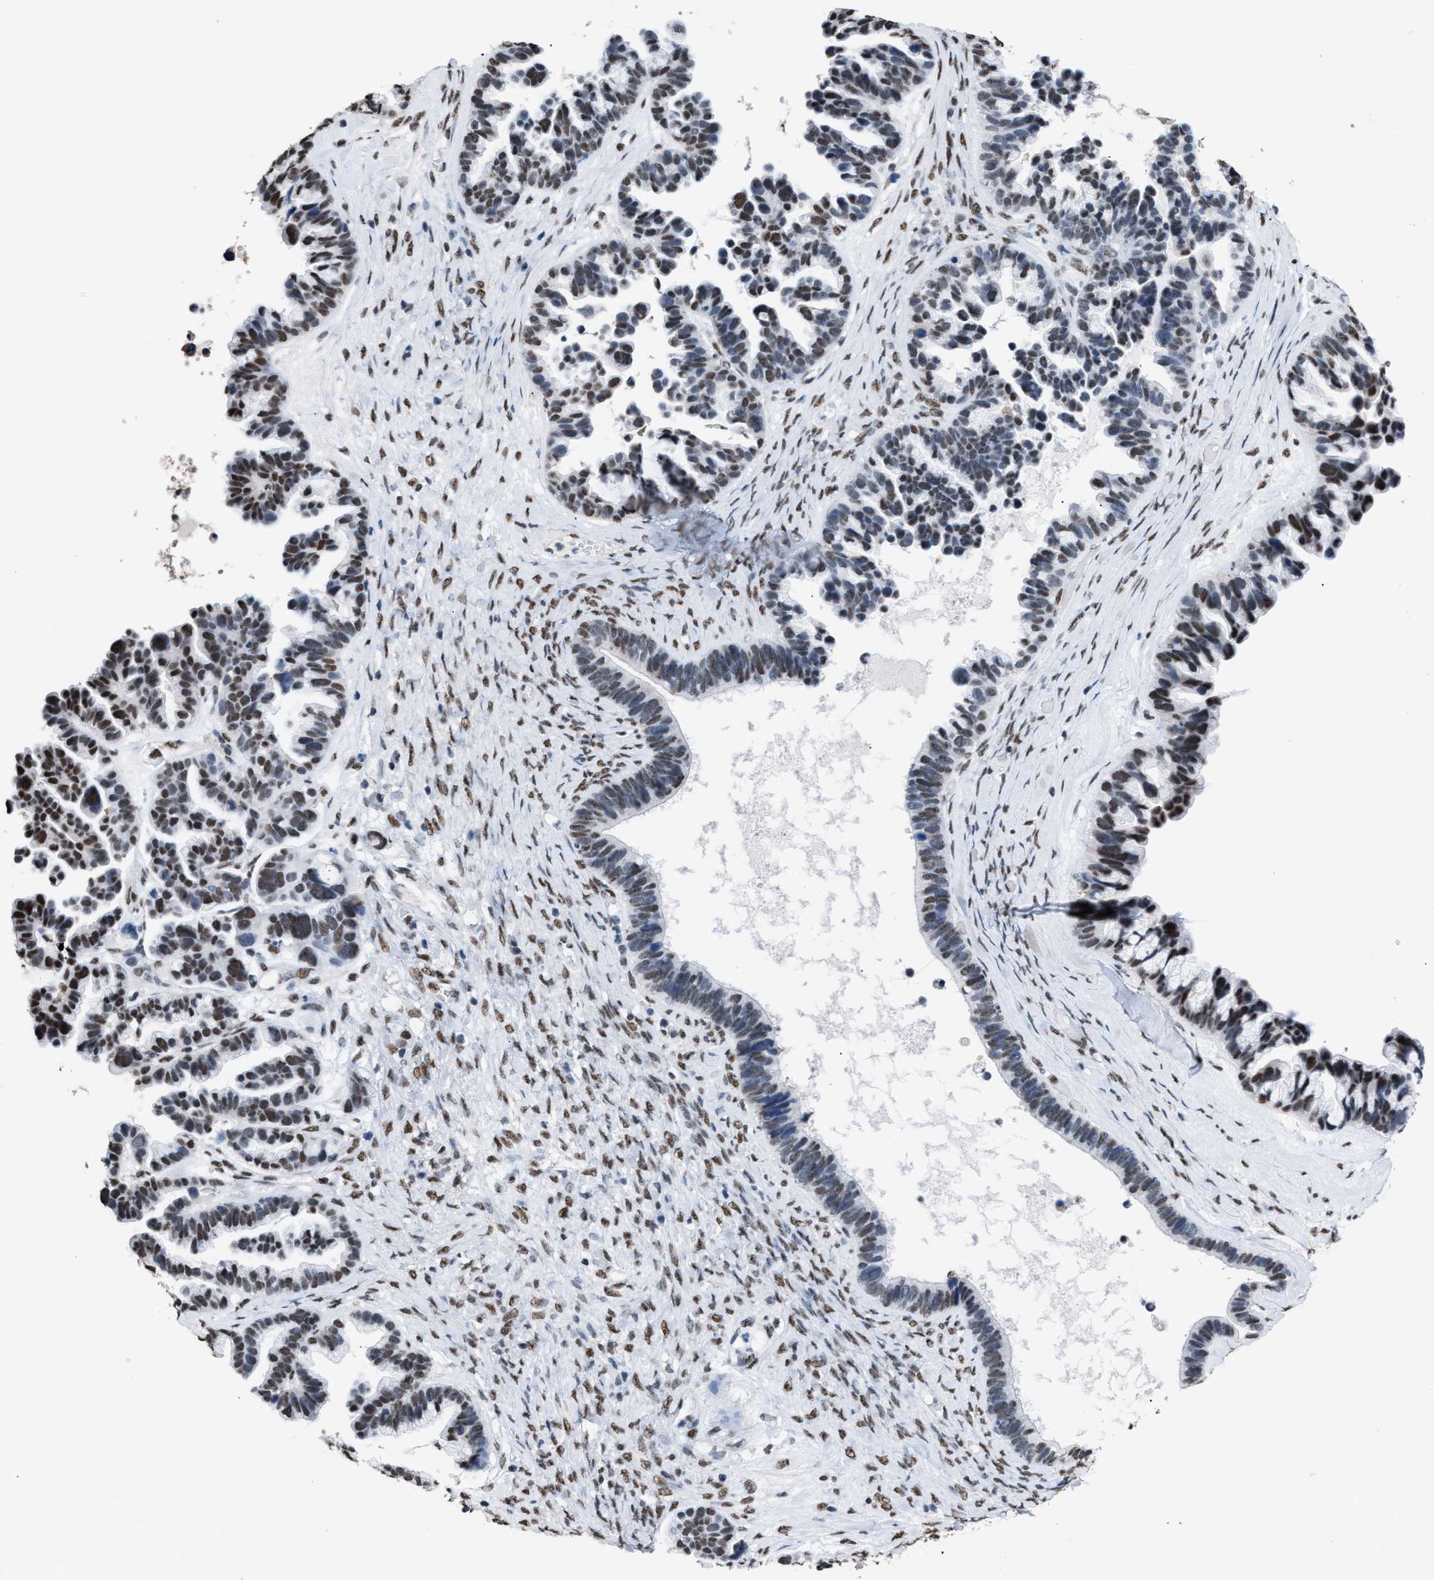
{"staining": {"intensity": "moderate", "quantity": "25%-75%", "location": "nuclear"}, "tissue": "ovarian cancer", "cell_type": "Tumor cells", "image_type": "cancer", "snomed": [{"axis": "morphology", "description": "Cystadenocarcinoma, serous, NOS"}, {"axis": "topography", "description": "Ovary"}], "caption": "High-magnification brightfield microscopy of ovarian cancer (serous cystadenocarcinoma) stained with DAB (brown) and counterstained with hematoxylin (blue). tumor cells exhibit moderate nuclear staining is identified in approximately25%-75% of cells.", "gene": "CCAR2", "patient": {"sex": "female", "age": 56}}